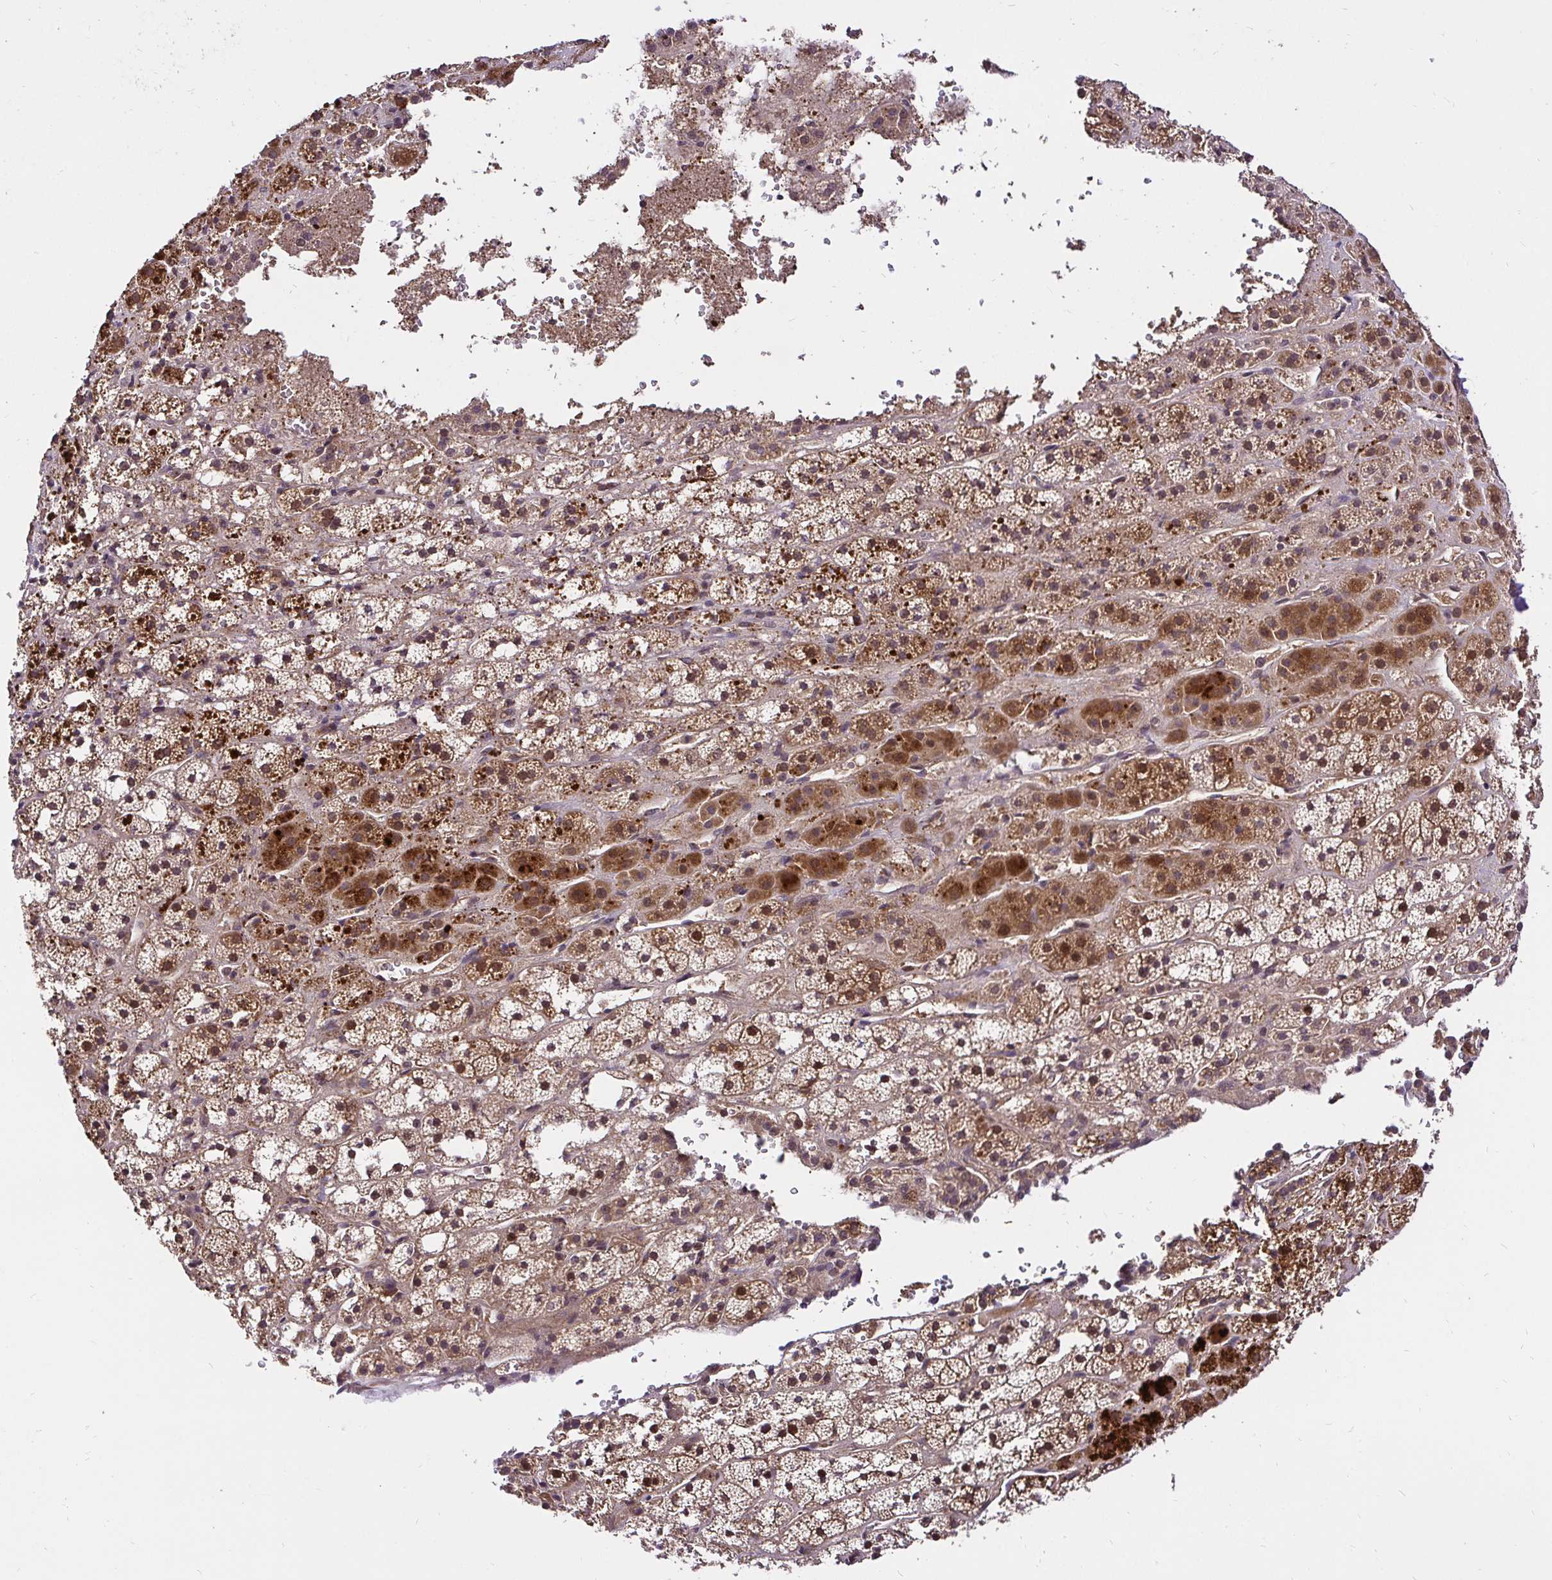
{"staining": {"intensity": "moderate", "quantity": ">75%", "location": "cytoplasmic/membranous,nuclear"}, "tissue": "adrenal gland", "cell_type": "Glandular cells", "image_type": "normal", "snomed": [{"axis": "morphology", "description": "Normal tissue, NOS"}, {"axis": "topography", "description": "Adrenal gland"}], "caption": "There is medium levels of moderate cytoplasmic/membranous,nuclear staining in glandular cells of unremarkable adrenal gland, as demonstrated by immunohistochemical staining (brown color).", "gene": "UBE2M", "patient": {"sex": "male", "age": 53}}